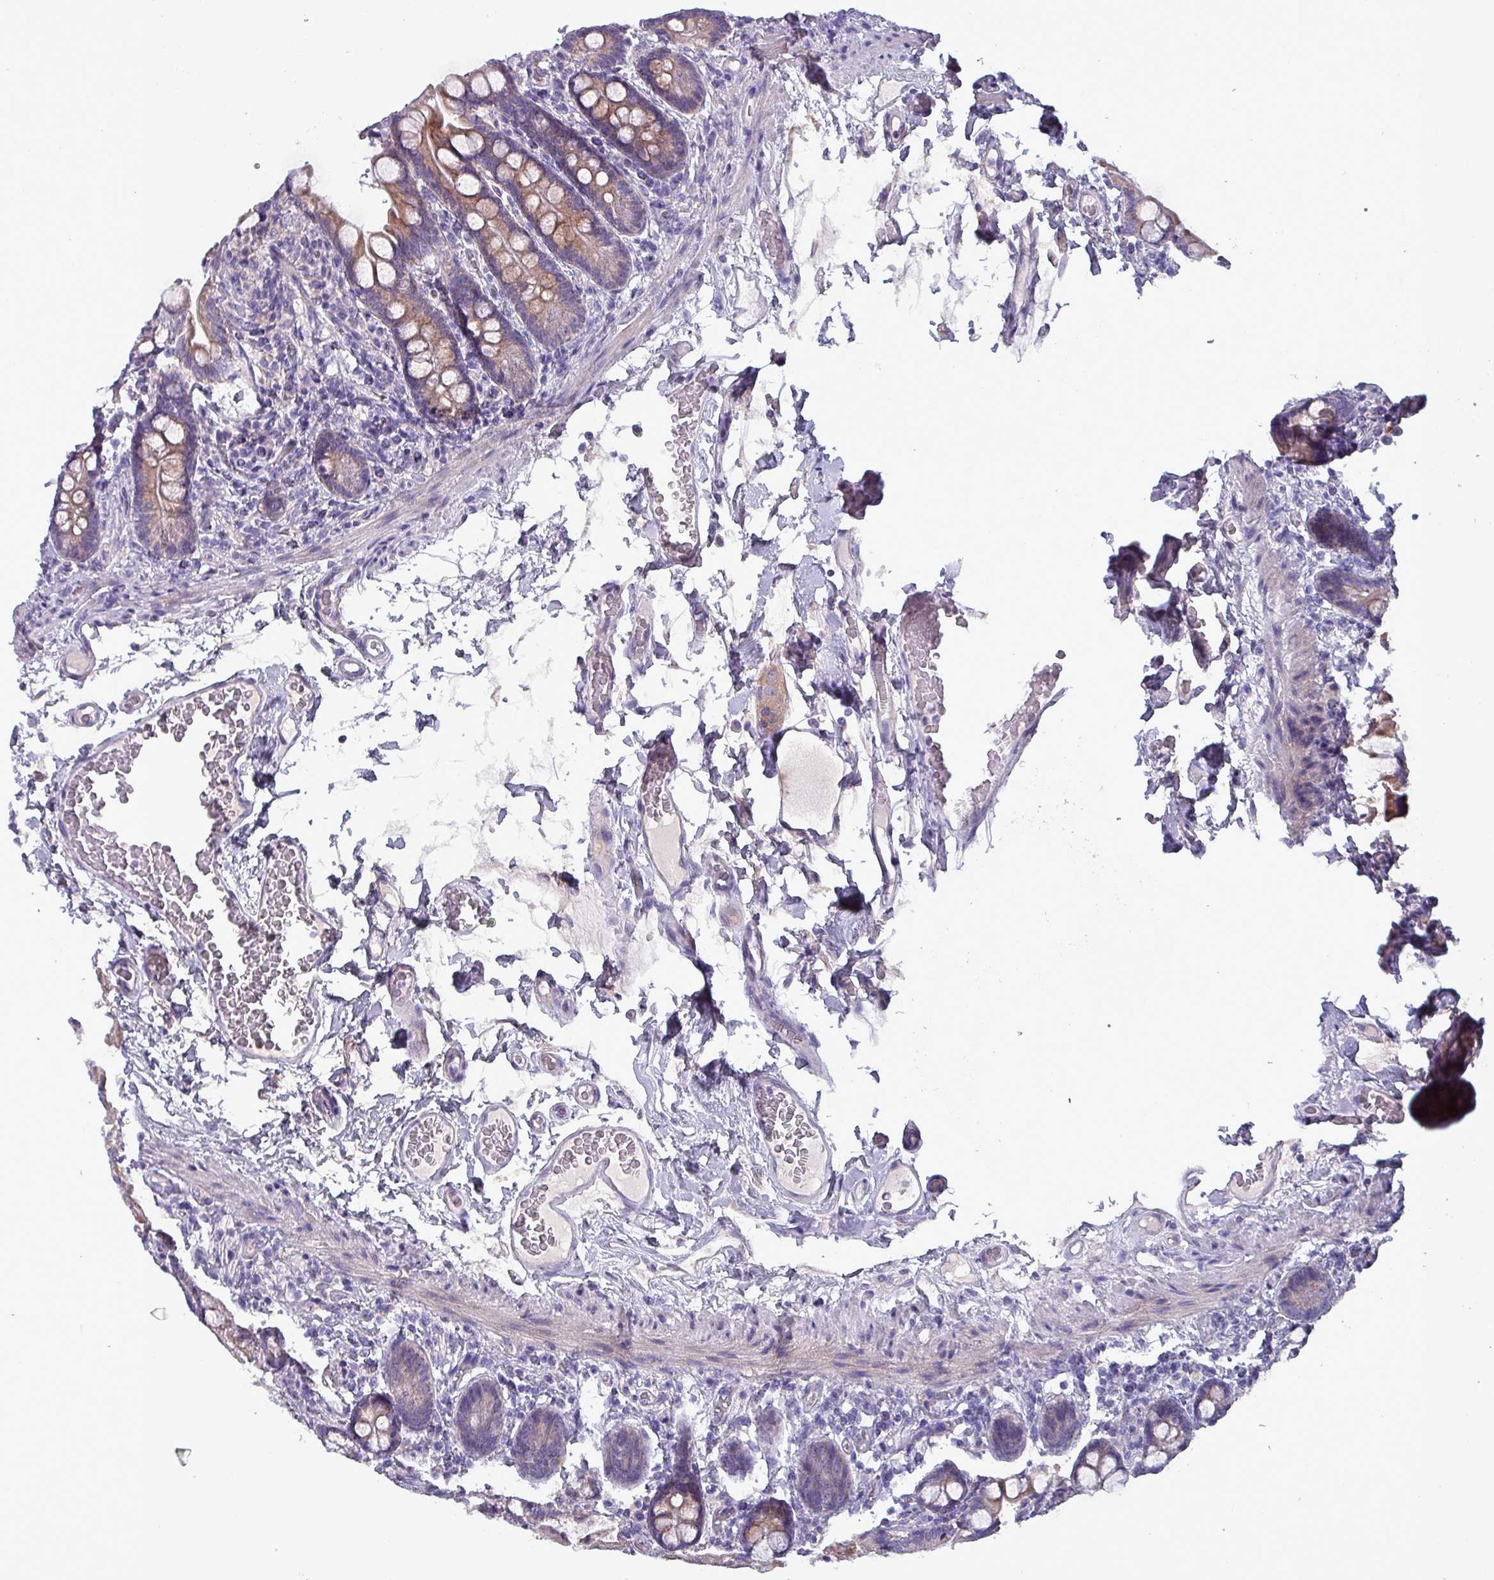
{"staining": {"intensity": "strong", "quantity": ">75%", "location": "cytoplasmic/membranous"}, "tissue": "small intestine", "cell_type": "Glandular cells", "image_type": "normal", "snomed": [{"axis": "morphology", "description": "Normal tissue, NOS"}, {"axis": "topography", "description": "Small intestine"}], "caption": "Human small intestine stained with a brown dye shows strong cytoplasmic/membranous positive staining in about >75% of glandular cells.", "gene": "HSD3B7", "patient": {"sex": "female", "age": 64}}